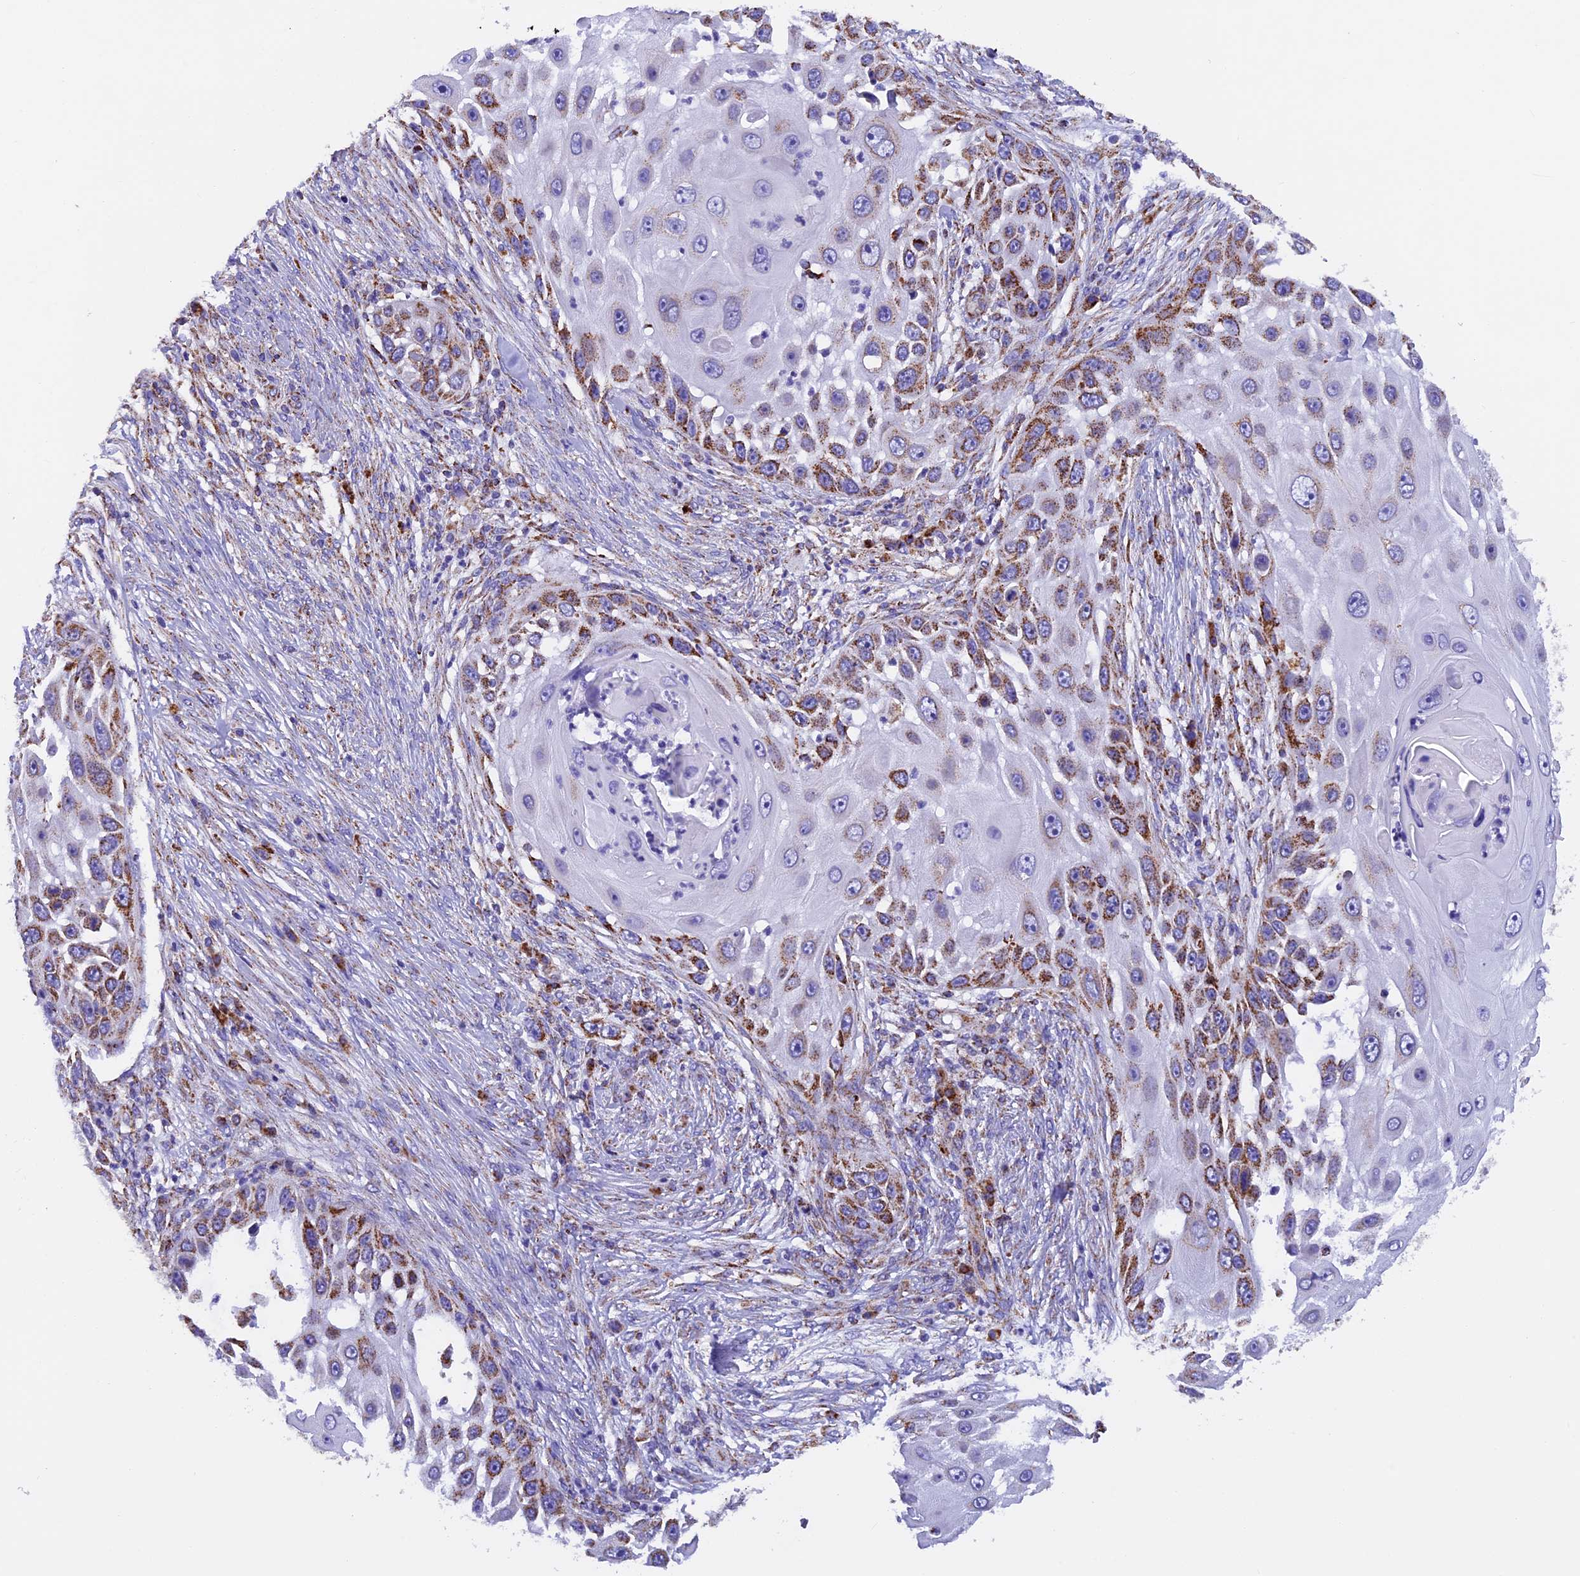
{"staining": {"intensity": "moderate", "quantity": "25%-75%", "location": "cytoplasmic/membranous"}, "tissue": "skin cancer", "cell_type": "Tumor cells", "image_type": "cancer", "snomed": [{"axis": "morphology", "description": "Squamous cell carcinoma, NOS"}, {"axis": "topography", "description": "Skin"}], "caption": "Human skin squamous cell carcinoma stained for a protein (brown) reveals moderate cytoplasmic/membranous positive positivity in about 25%-75% of tumor cells.", "gene": "SLC8B1", "patient": {"sex": "female", "age": 44}}